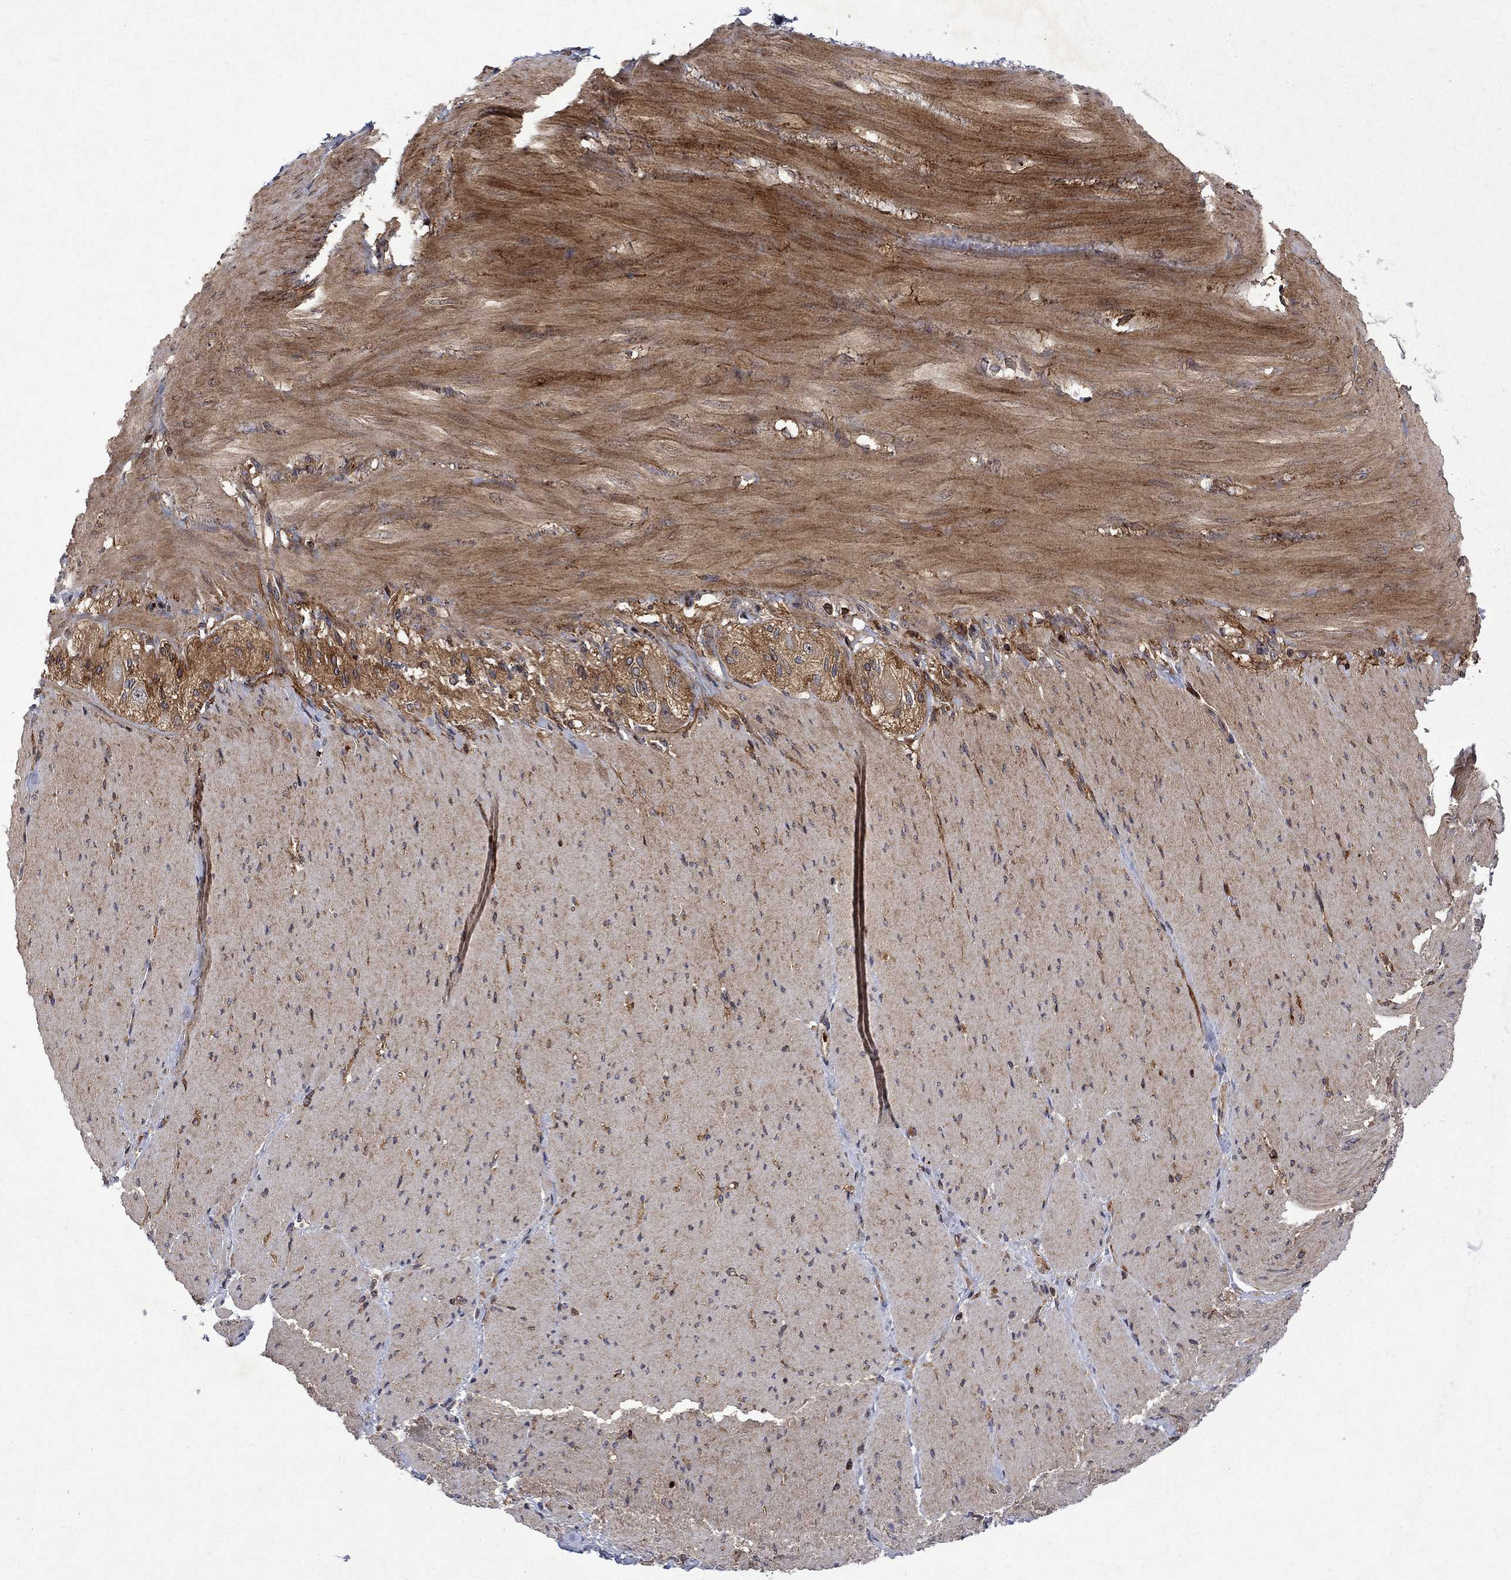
{"staining": {"intensity": "negative", "quantity": "none", "location": "none"}, "tissue": "soft tissue", "cell_type": "Fibroblasts", "image_type": "normal", "snomed": [{"axis": "morphology", "description": "Normal tissue, NOS"}, {"axis": "topography", "description": "Smooth muscle"}, {"axis": "topography", "description": "Duodenum"}, {"axis": "topography", "description": "Peripheral nerve tissue"}], "caption": "This is a histopathology image of immunohistochemistry staining of benign soft tissue, which shows no staining in fibroblasts.", "gene": "TMEM33", "patient": {"sex": "female", "age": 61}}